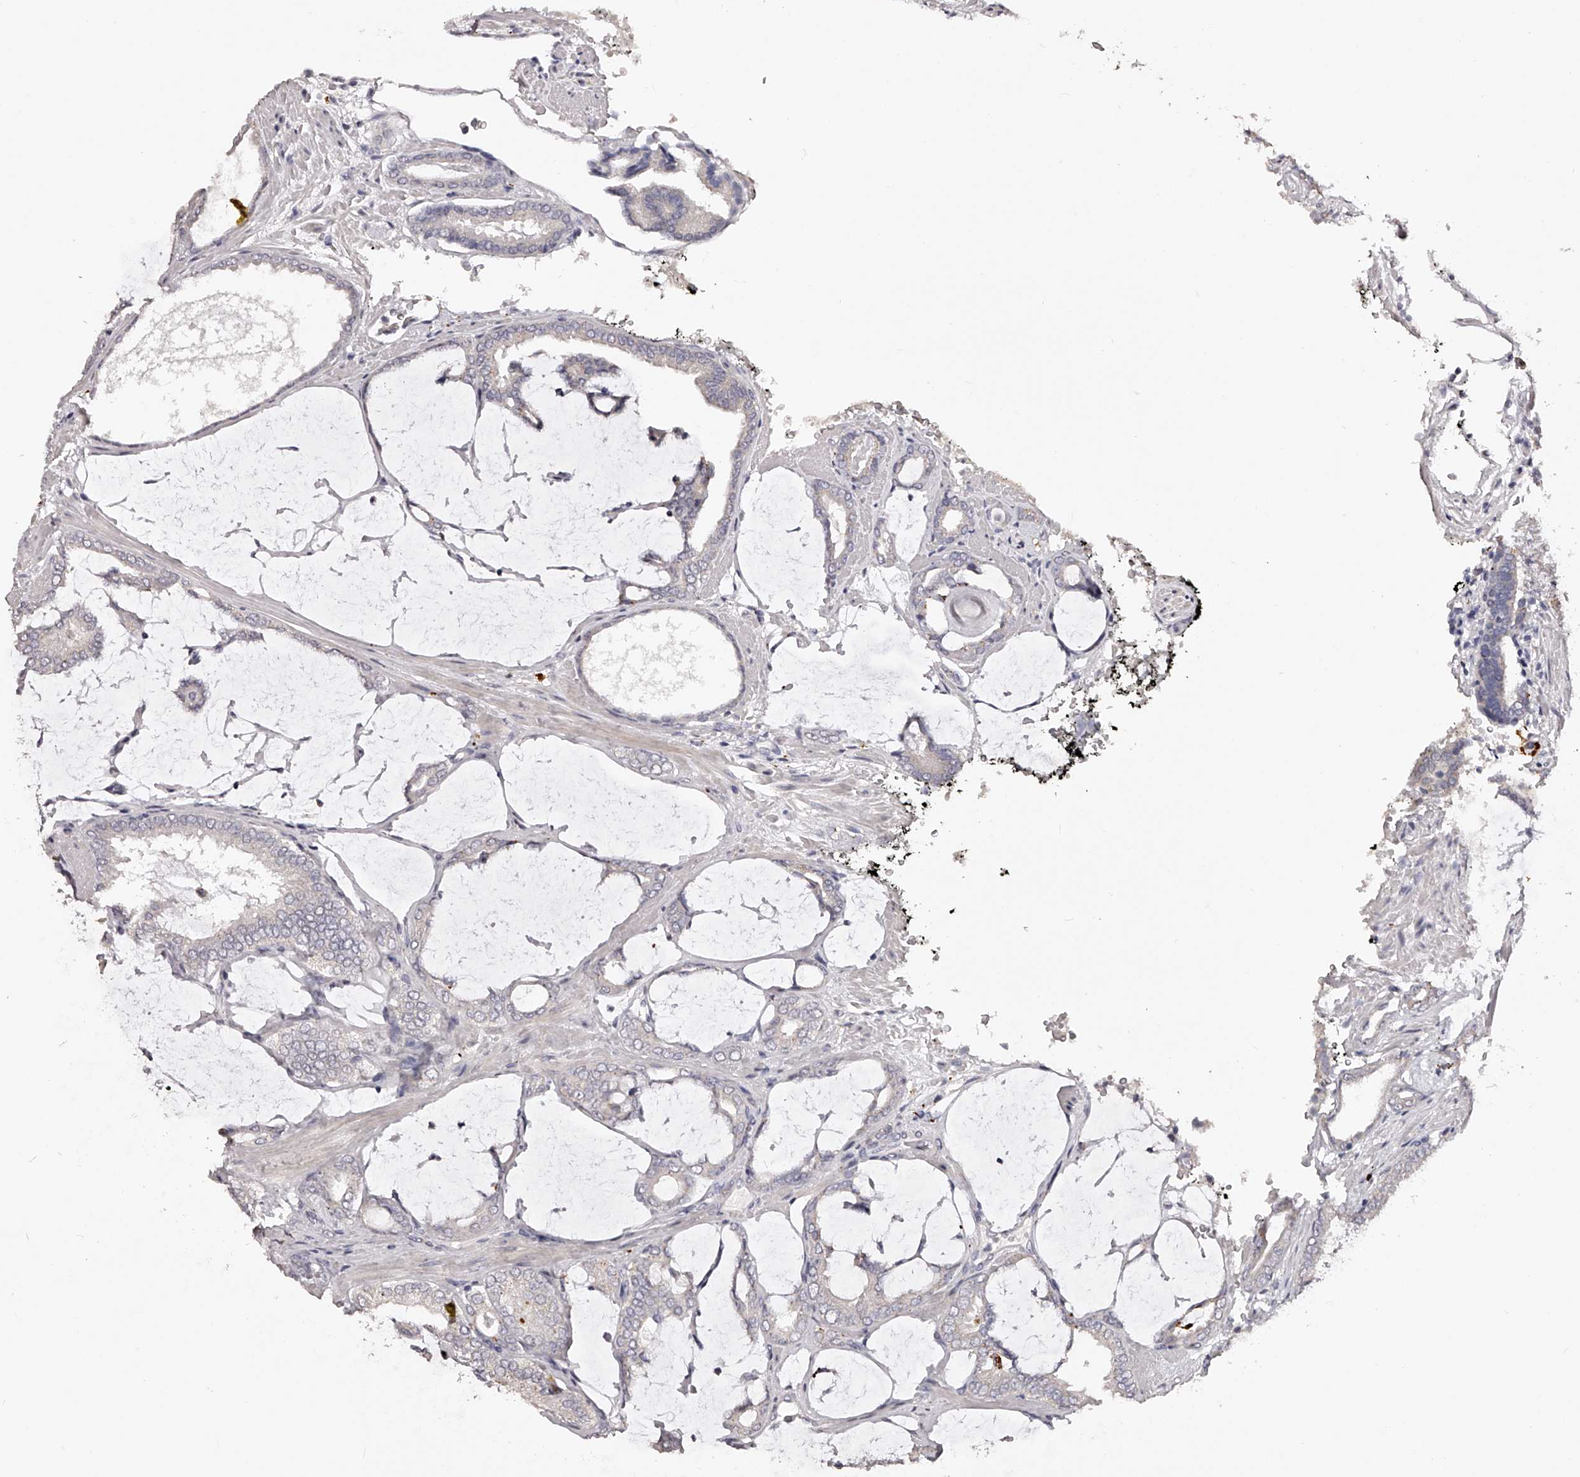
{"staining": {"intensity": "negative", "quantity": "none", "location": "none"}, "tissue": "prostate cancer", "cell_type": "Tumor cells", "image_type": "cancer", "snomed": [{"axis": "morphology", "description": "Adenocarcinoma, Low grade"}, {"axis": "topography", "description": "Prostate"}], "caption": "Protein analysis of prostate cancer (adenocarcinoma (low-grade)) reveals no significant staining in tumor cells.", "gene": "SLC35D3", "patient": {"sex": "male", "age": 71}}